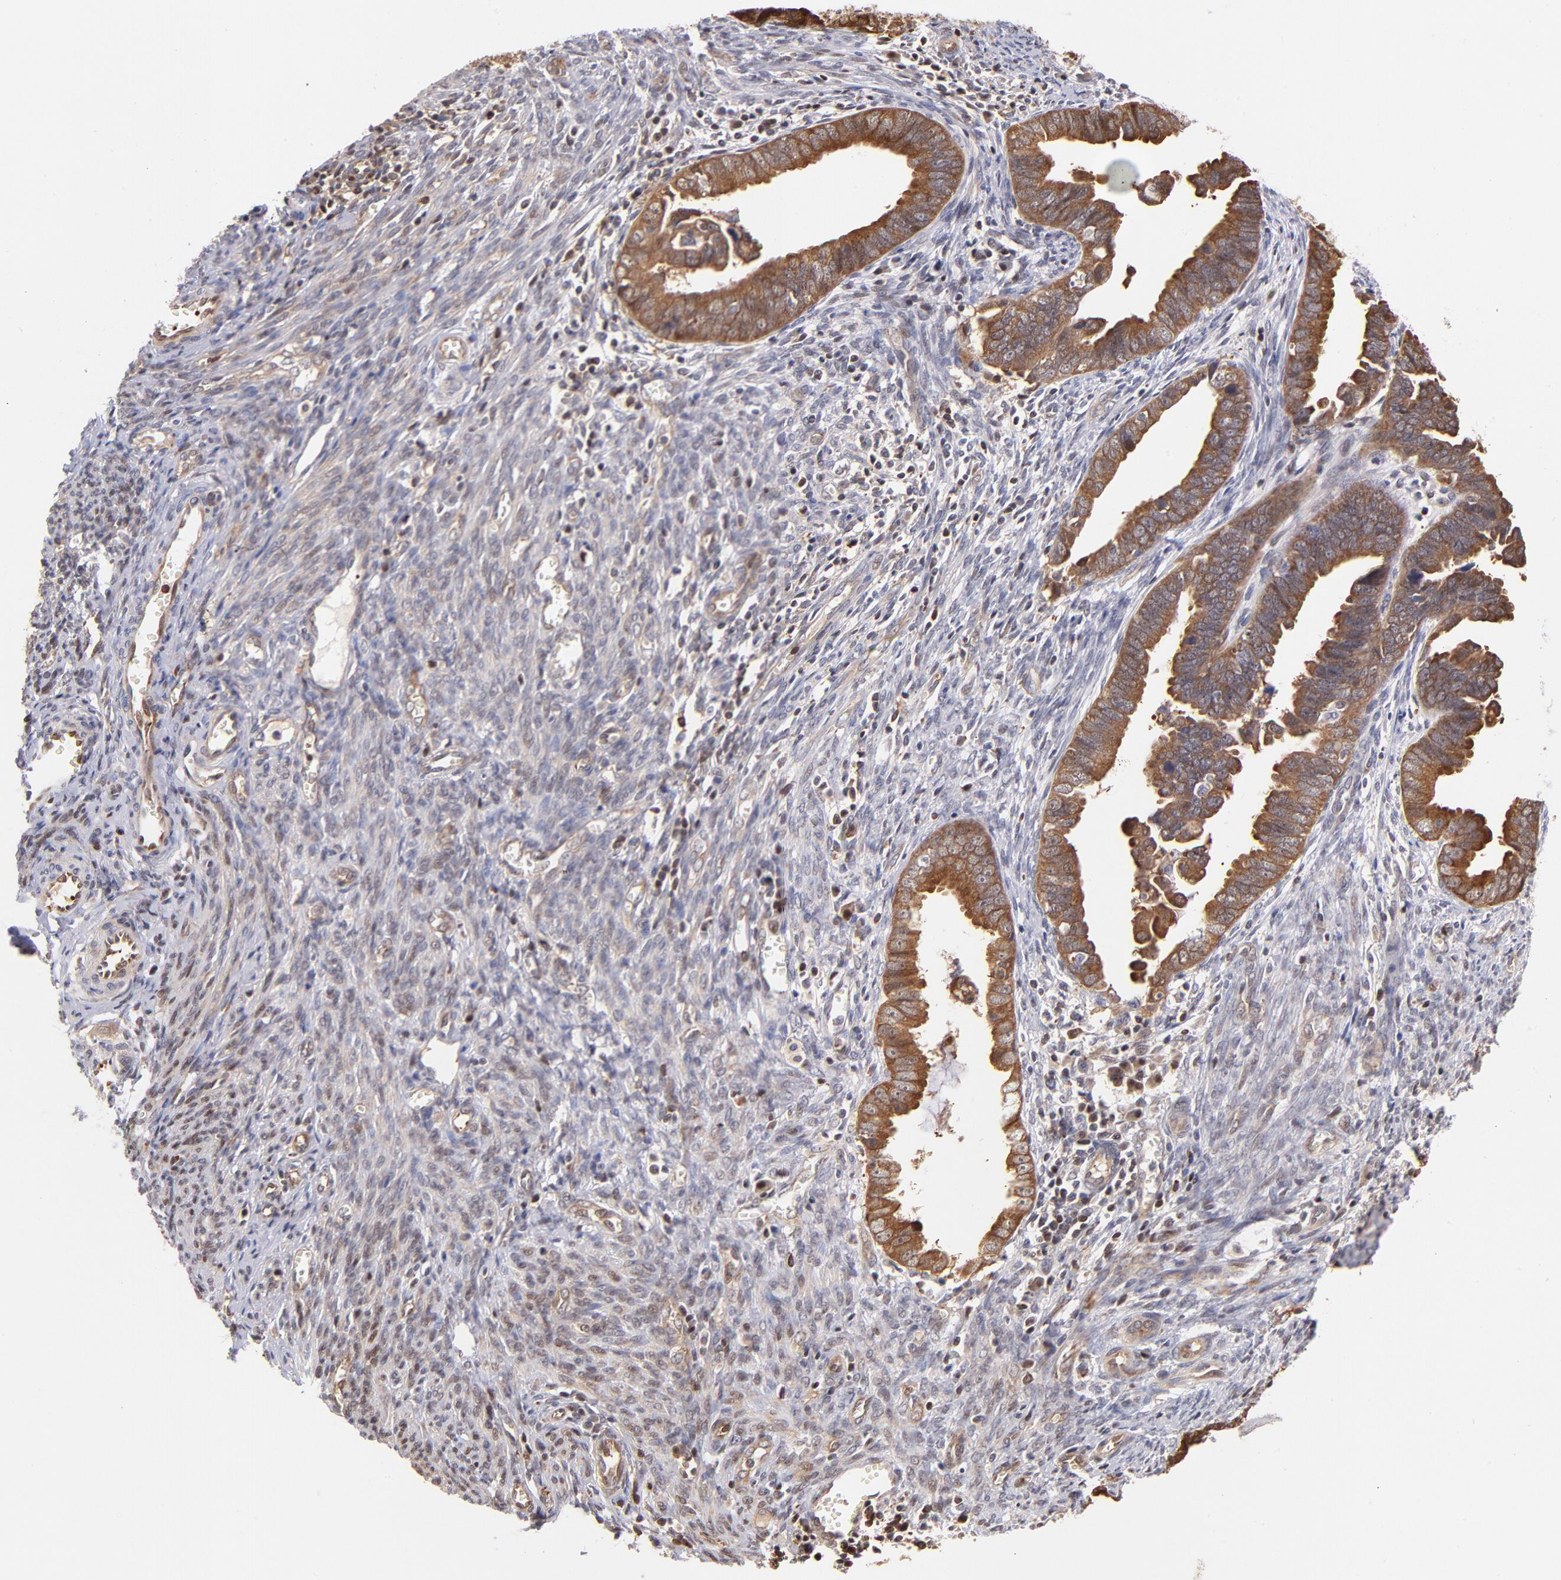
{"staining": {"intensity": "moderate", "quantity": ">75%", "location": "cytoplasmic/membranous,nuclear"}, "tissue": "endometrial cancer", "cell_type": "Tumor cells", "image_type": "cancer", "snomed": [{"axis": "morphology", "description": "Adenocarcinoma, NOS"}, {"axis": "topography", "description": "Endometrium"}], "caption": "Protein expression analysis of human adenocarcinoma (endometrial) reveals moderate cytoplasmic/membranous and nuclear expression in about >75% of tumor cells. The staining is performed using DAB brown chromogen to label protein expression. The nuclei are counter-stained blue using hematoxylin.", "gene": "YWHAB", "patient": {"sex": "female", "age": 75}}